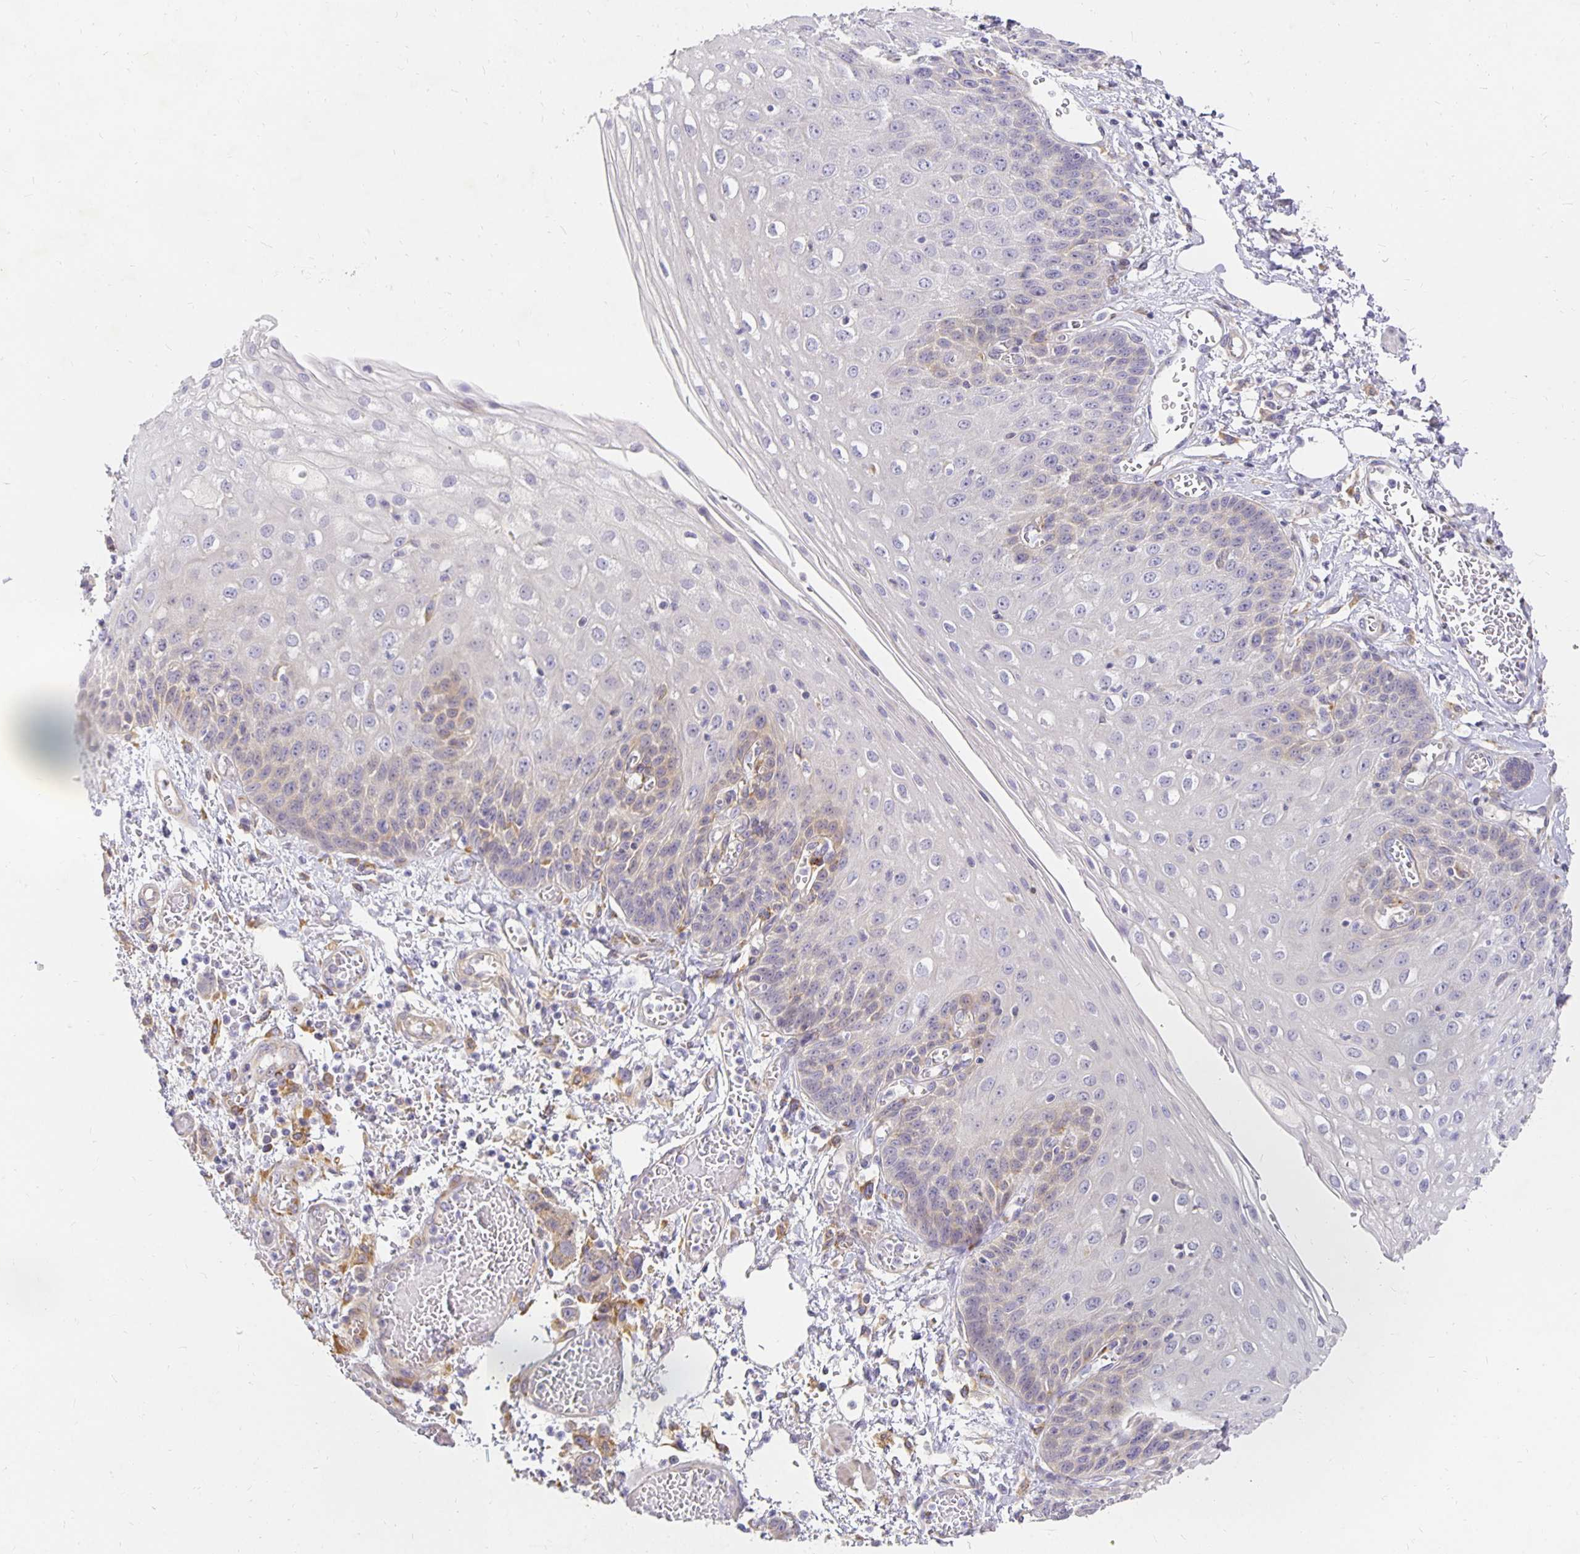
{"staining": {"intensity": "negative", "quantity": "none", "location": "none"}, "tissue": "esophagus", "cell_type": "Squamous epithelial cells", "image_type": "normal", "snomed": [{"axis": "morphology", "description": "Normal tissue, NOS"}, {"axis": "morphology", "description": "Adenocarcinoma, NOS"}, {"axis": "topography", "description": "Esophagus"}], "caption": "Squamous epithelial cells are negative for protein expression in benign human esophagus.", "gene": "PLOD1", "patient": {"sex": "male", "age": 81}}